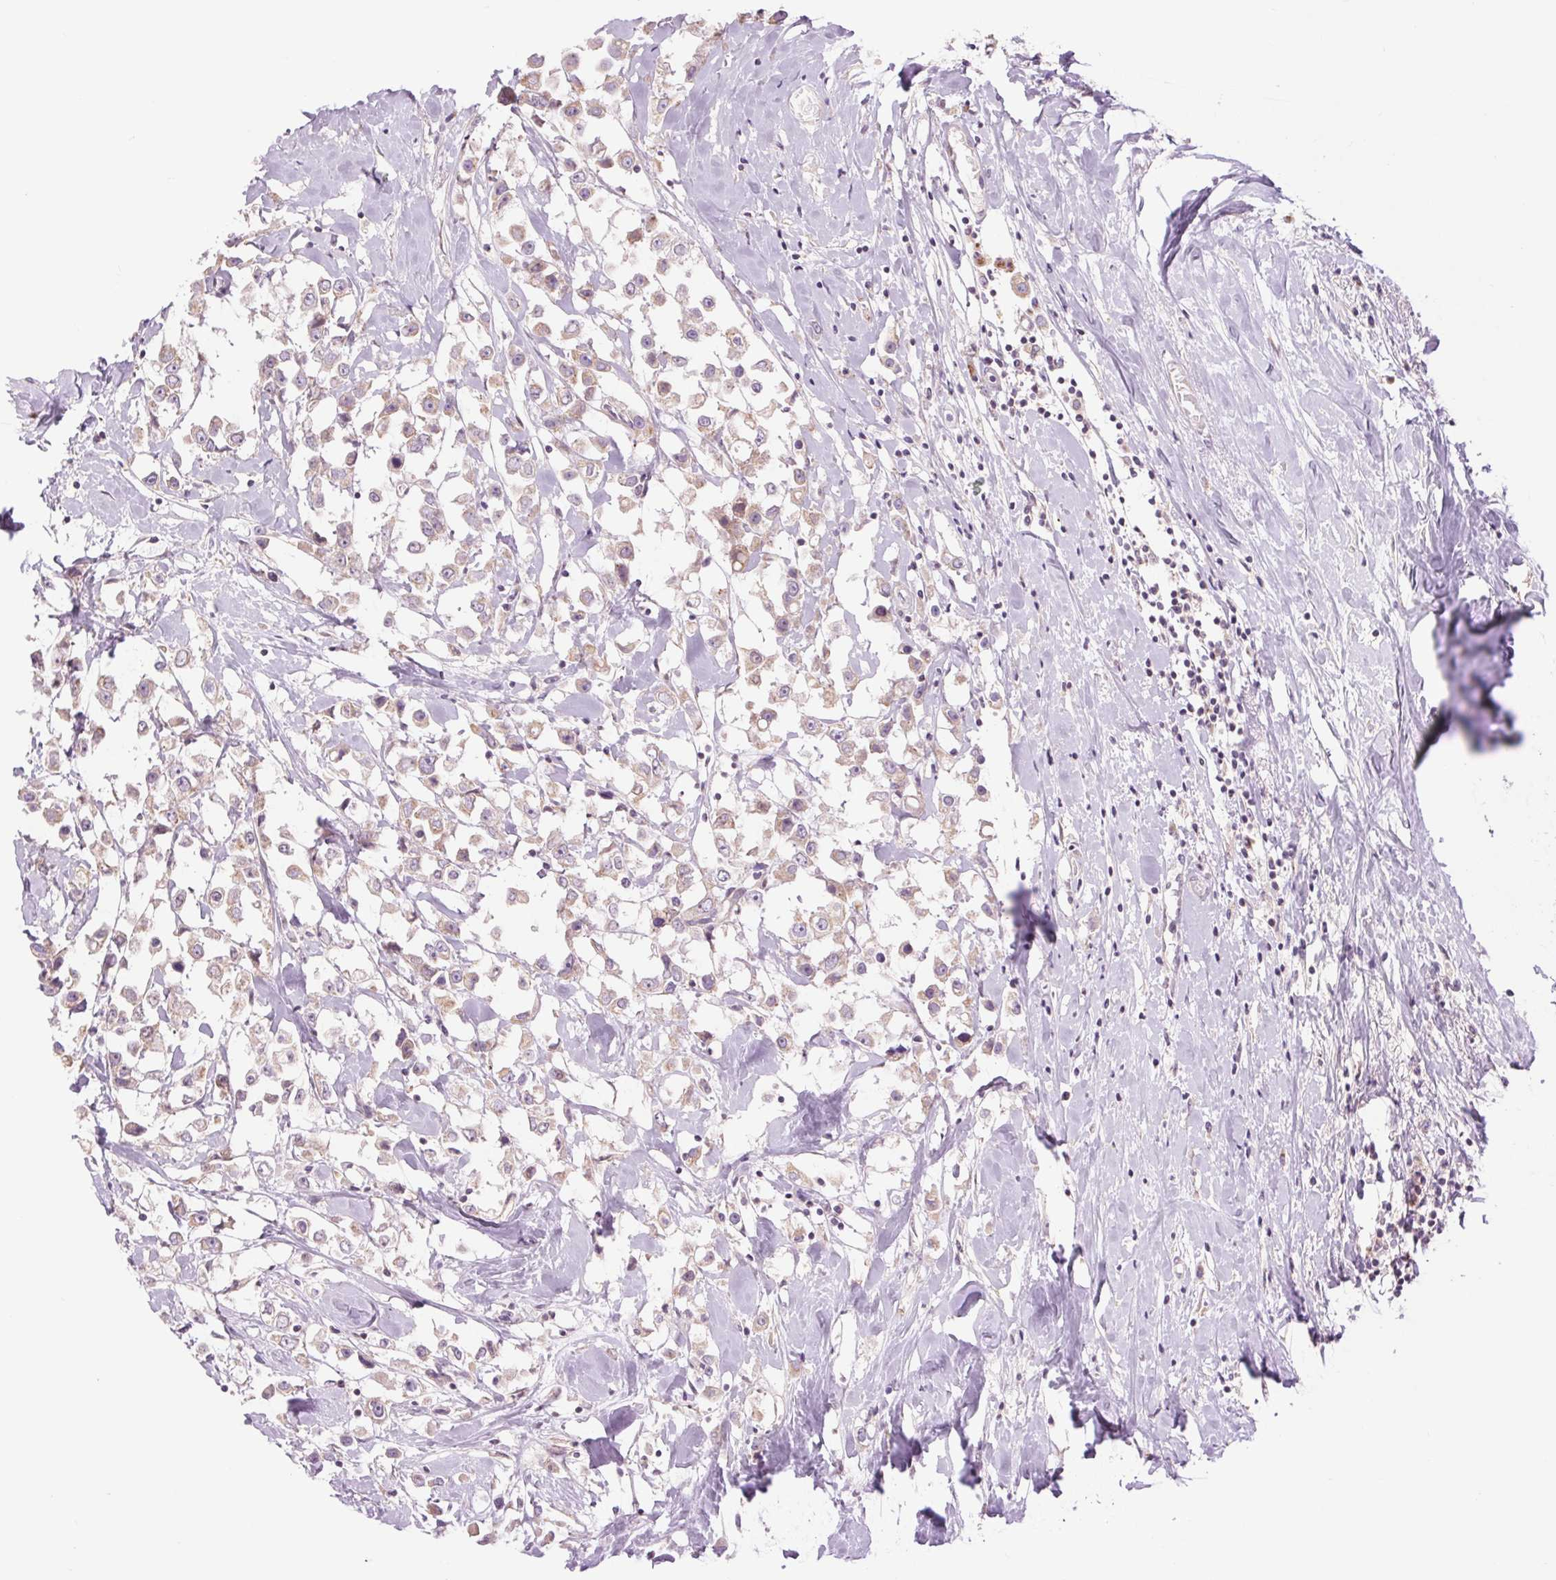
{"staining": {"intensity": "weak", "quantity": "<25%", "location": "cytoplasmic/membranous"}, "tissue": "breast cancer", "cell_type": "Tumor cells", "image_type": "cancer", "snomed": [{"axis": "morphology", "description": "Duct carcinoma"}, {"axis": "topography", "description": "Breast"}], "caption": "Tumor cells show no significant positivity in breast invasive ductal carcinoma.", "gene": "CTNNA3", "patient": {"sex": "female", "age": 61}}